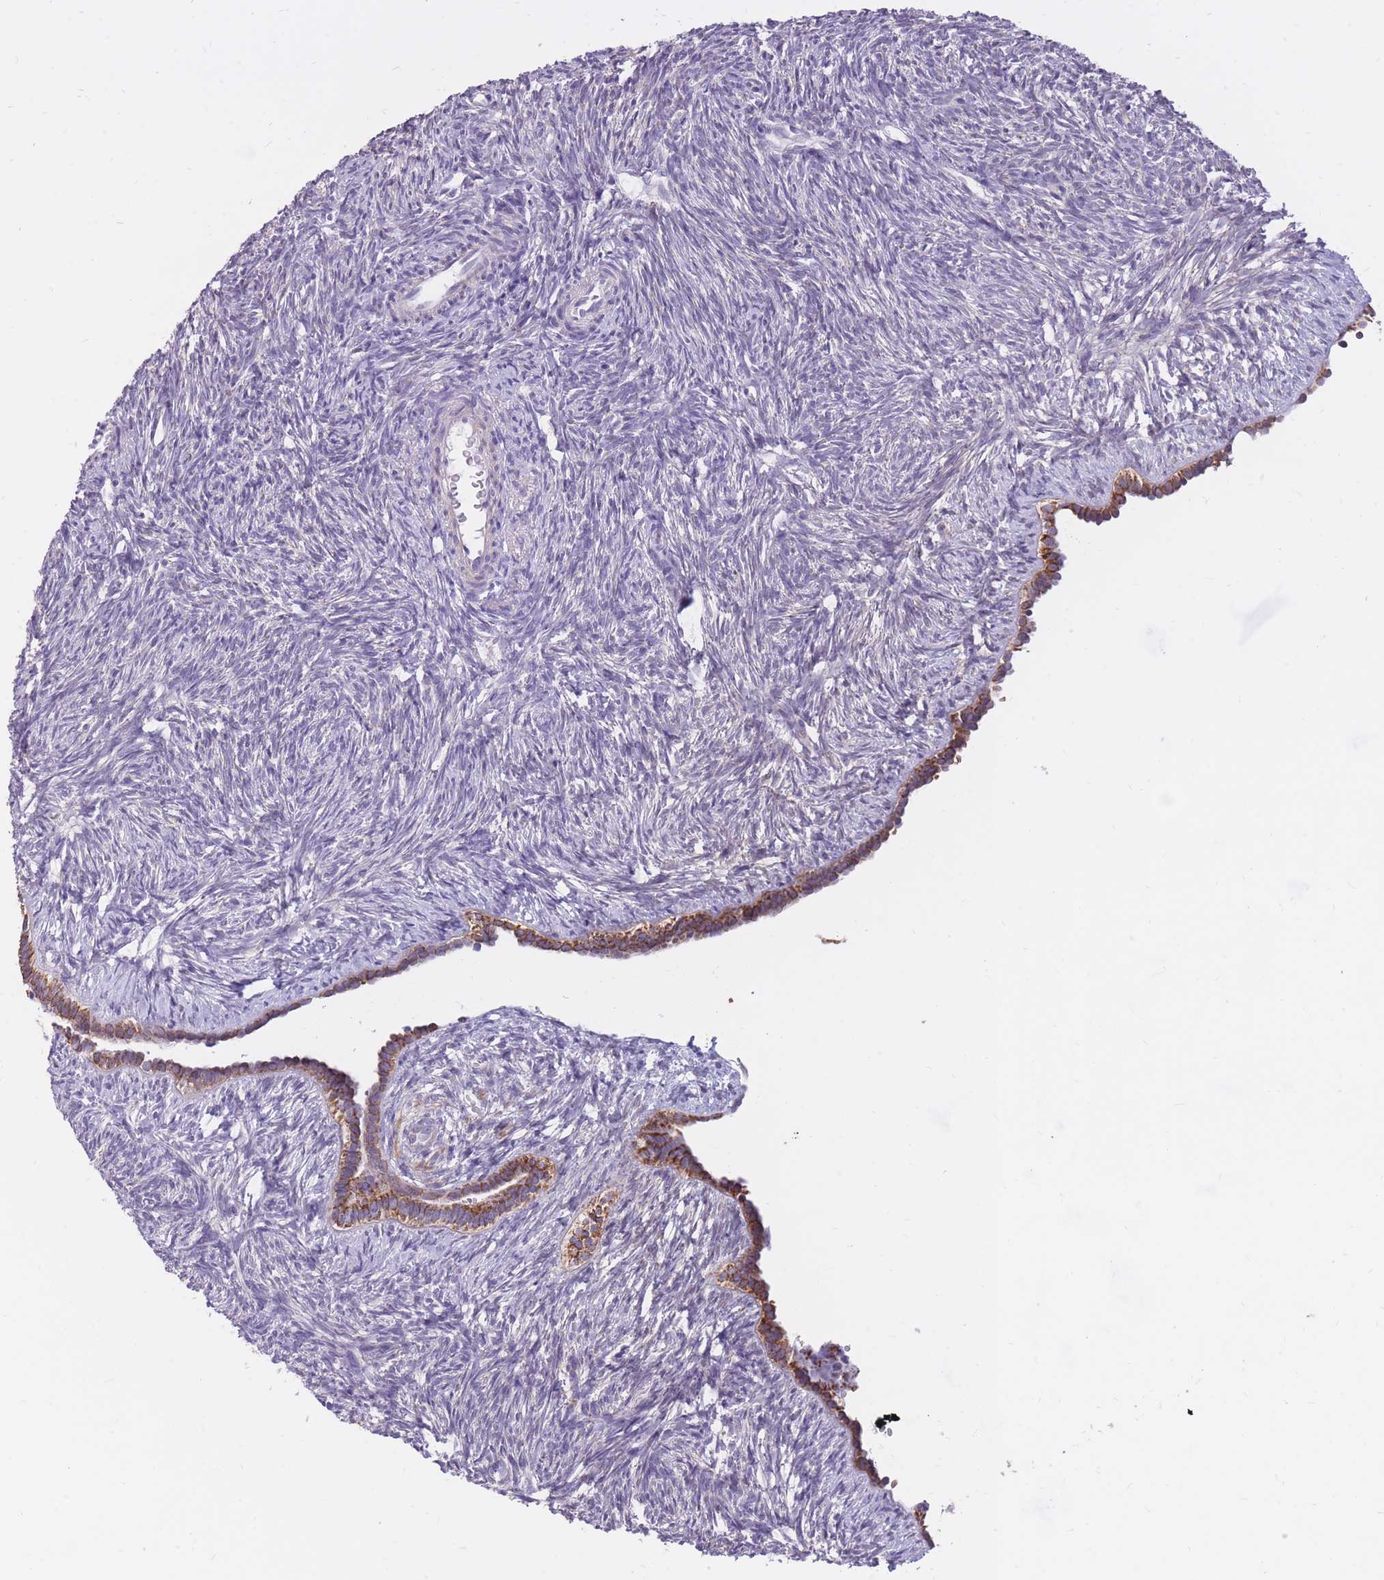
{"staining": {"intensity": "moderate", "quantity": ">75%", "location": "cytoplasmic/membranous"}, "tissue": "ovary", "cell_type": "Follicle cells", "image_type": "normal", "snomed": [{"axis": "morphology", "description": "Normal tissue, NOS"}, {"axis": "topography", "description": "Ovary"}], "caption": "Ovary stained with IHC exhibits moderate cytoplasmic/membranous expression in about >75% of follicle cells.", "gene": "RNF170", "patient": {"sex": "female", "age": 51}}